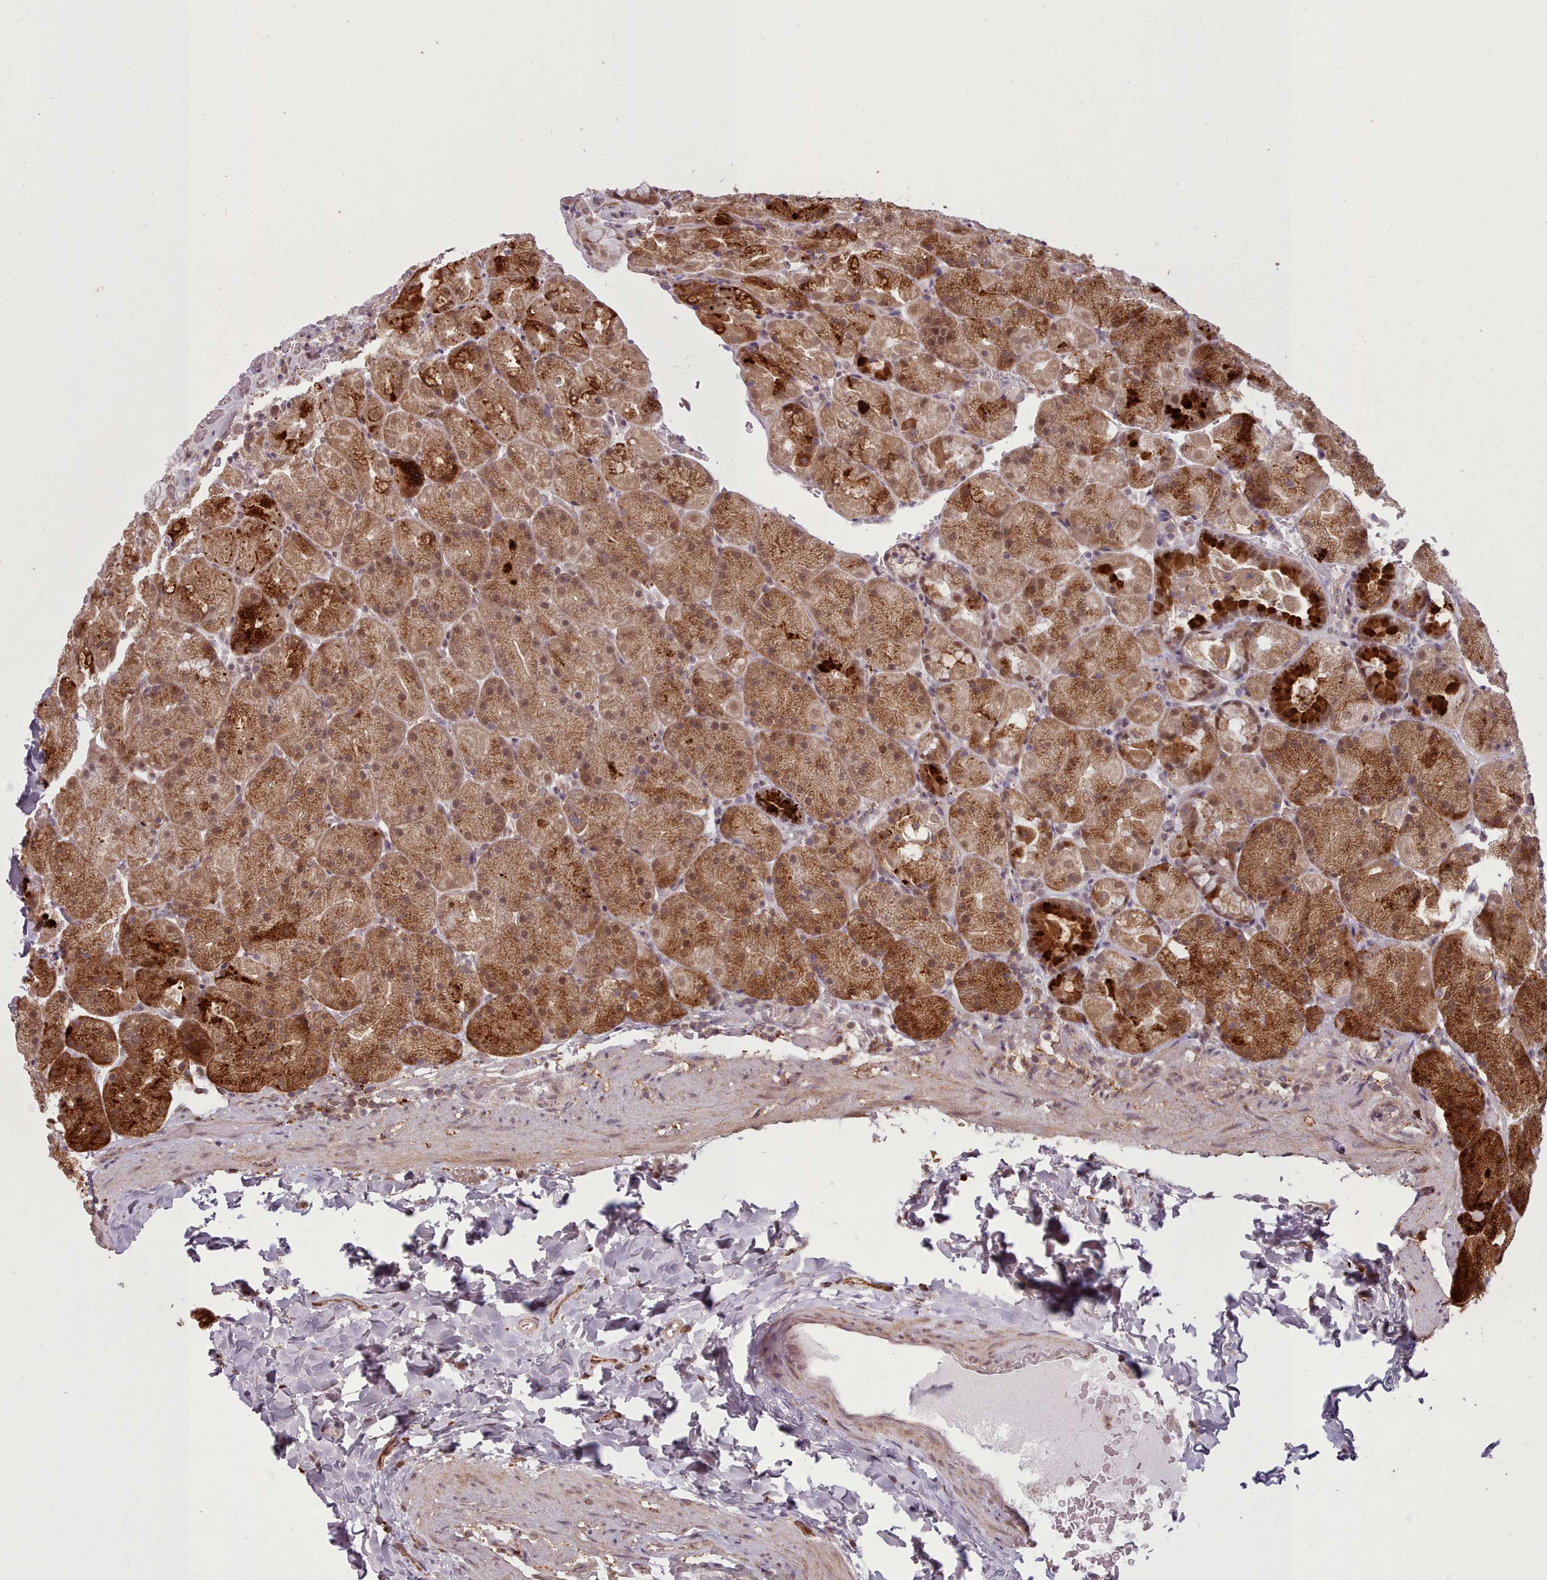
{"staining": {"intensity": "strong", "quantity": "25%-75%", "location": "cytoplasmic/membranous,nuclear"}, "tissue": "stomach", "cell_type": "Glandular cells", "image_type": "normal", "snomed": [{"axis": "morphology", "description": "Normal tissue, NOS"}, {"axis": "topography", "description": "Stomach, upper"}, {"axis": "topography", "description": "Stomach, lower"}], "caption": "A micrograph of stomach stained for a protein reveals strong cytoplasmic/membranous,nuclear brown staining in glandular cells.", "gene": "ZMYM4", "patient": {"sex": "male", "age": 67}}